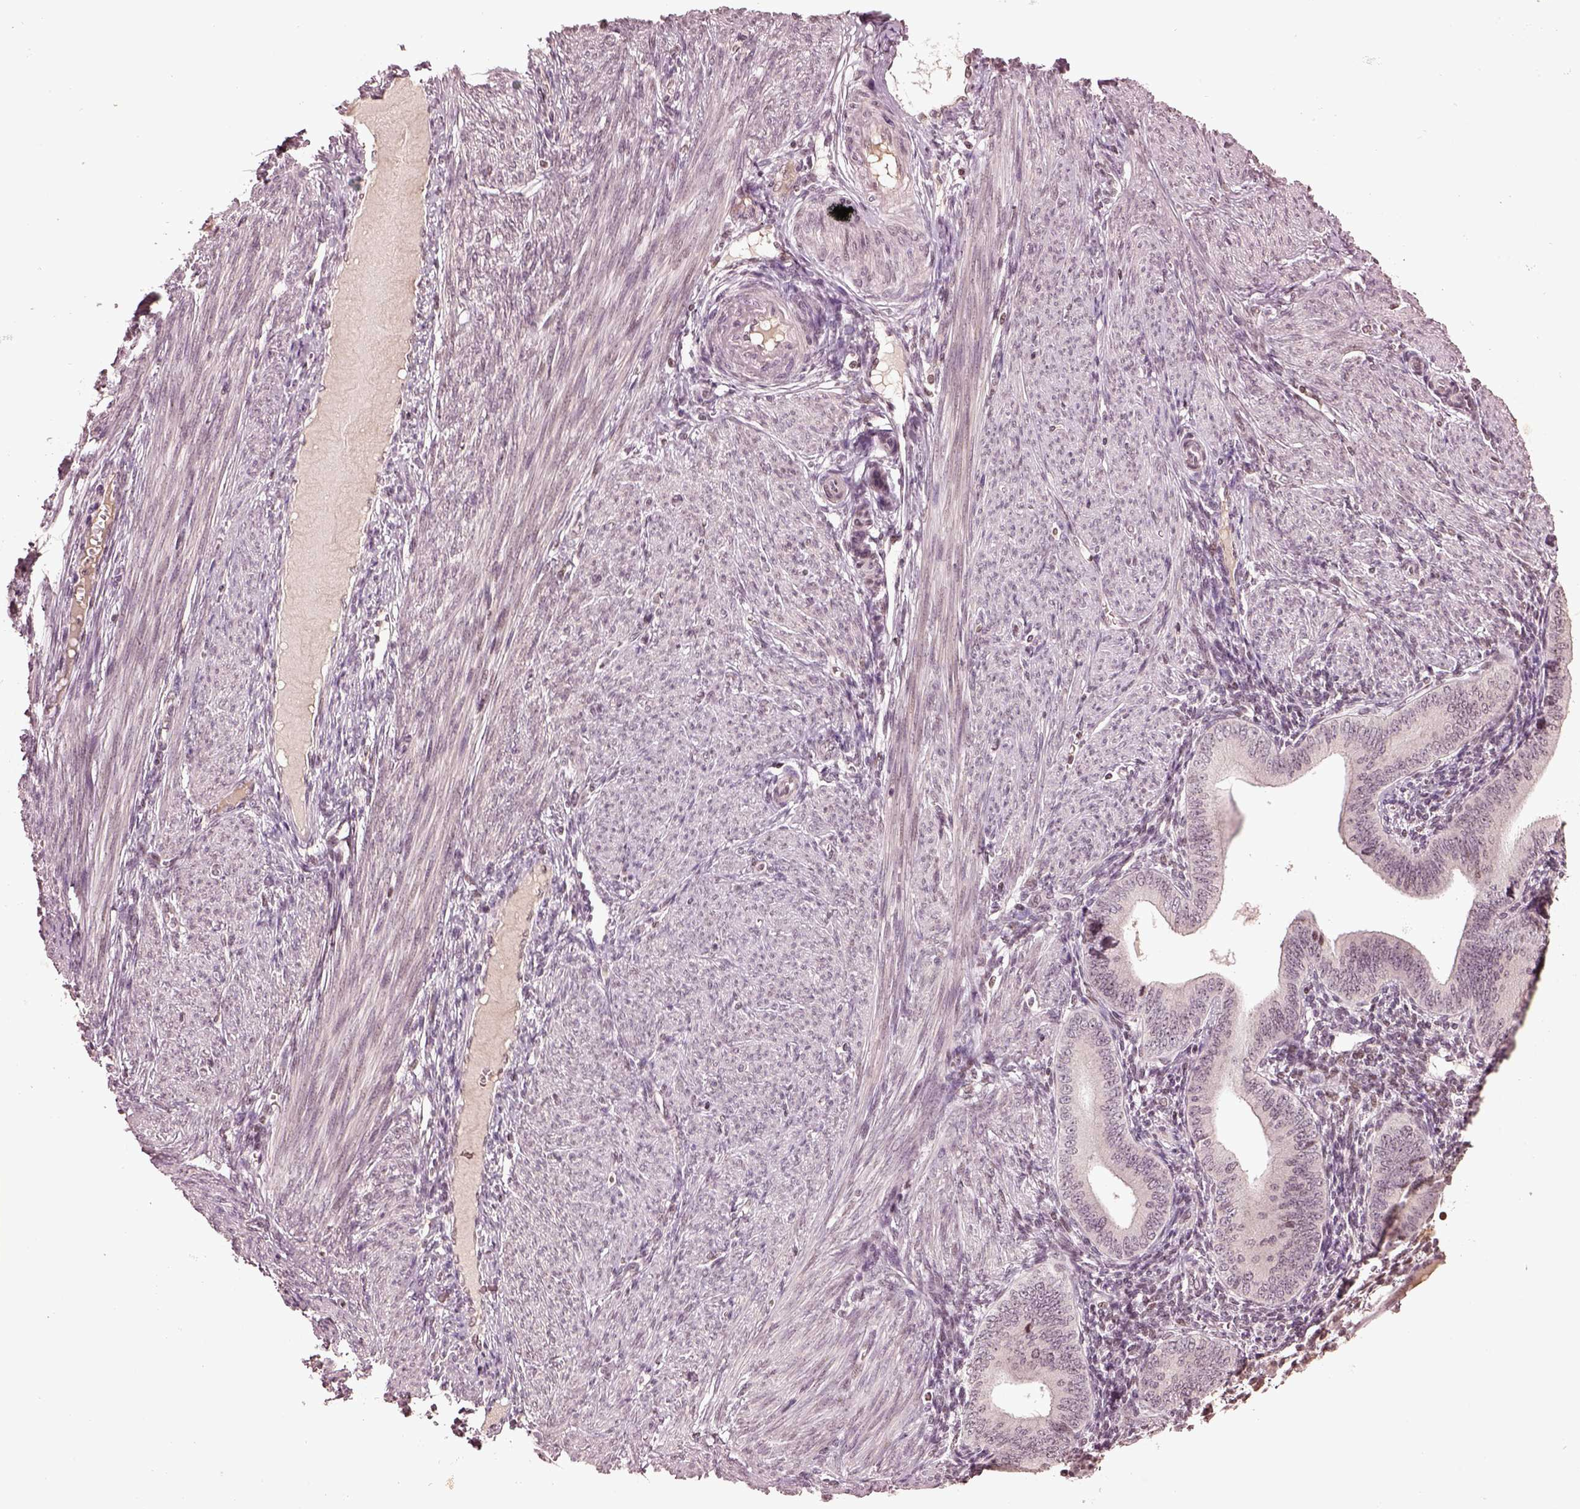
{"staining": {"intensity": "negative", "quantity": "none", "location": "none"}, "tissue": "endometrium", "cell_type": "Cells in endometrial stroma", "image_type": "normal", "snomed": [{"axis": "morphology", "description": "Normal tissue, NOS"}, {"axis": "topography", "description": "Endometrium"}], "caption": "Immunohistochemical staining of unremarkable human endometrium demonstrates no significant expression in cells in endometrial stroma.", "gene": "GRM4", "patient": {"sex": "female", "age": 39}}